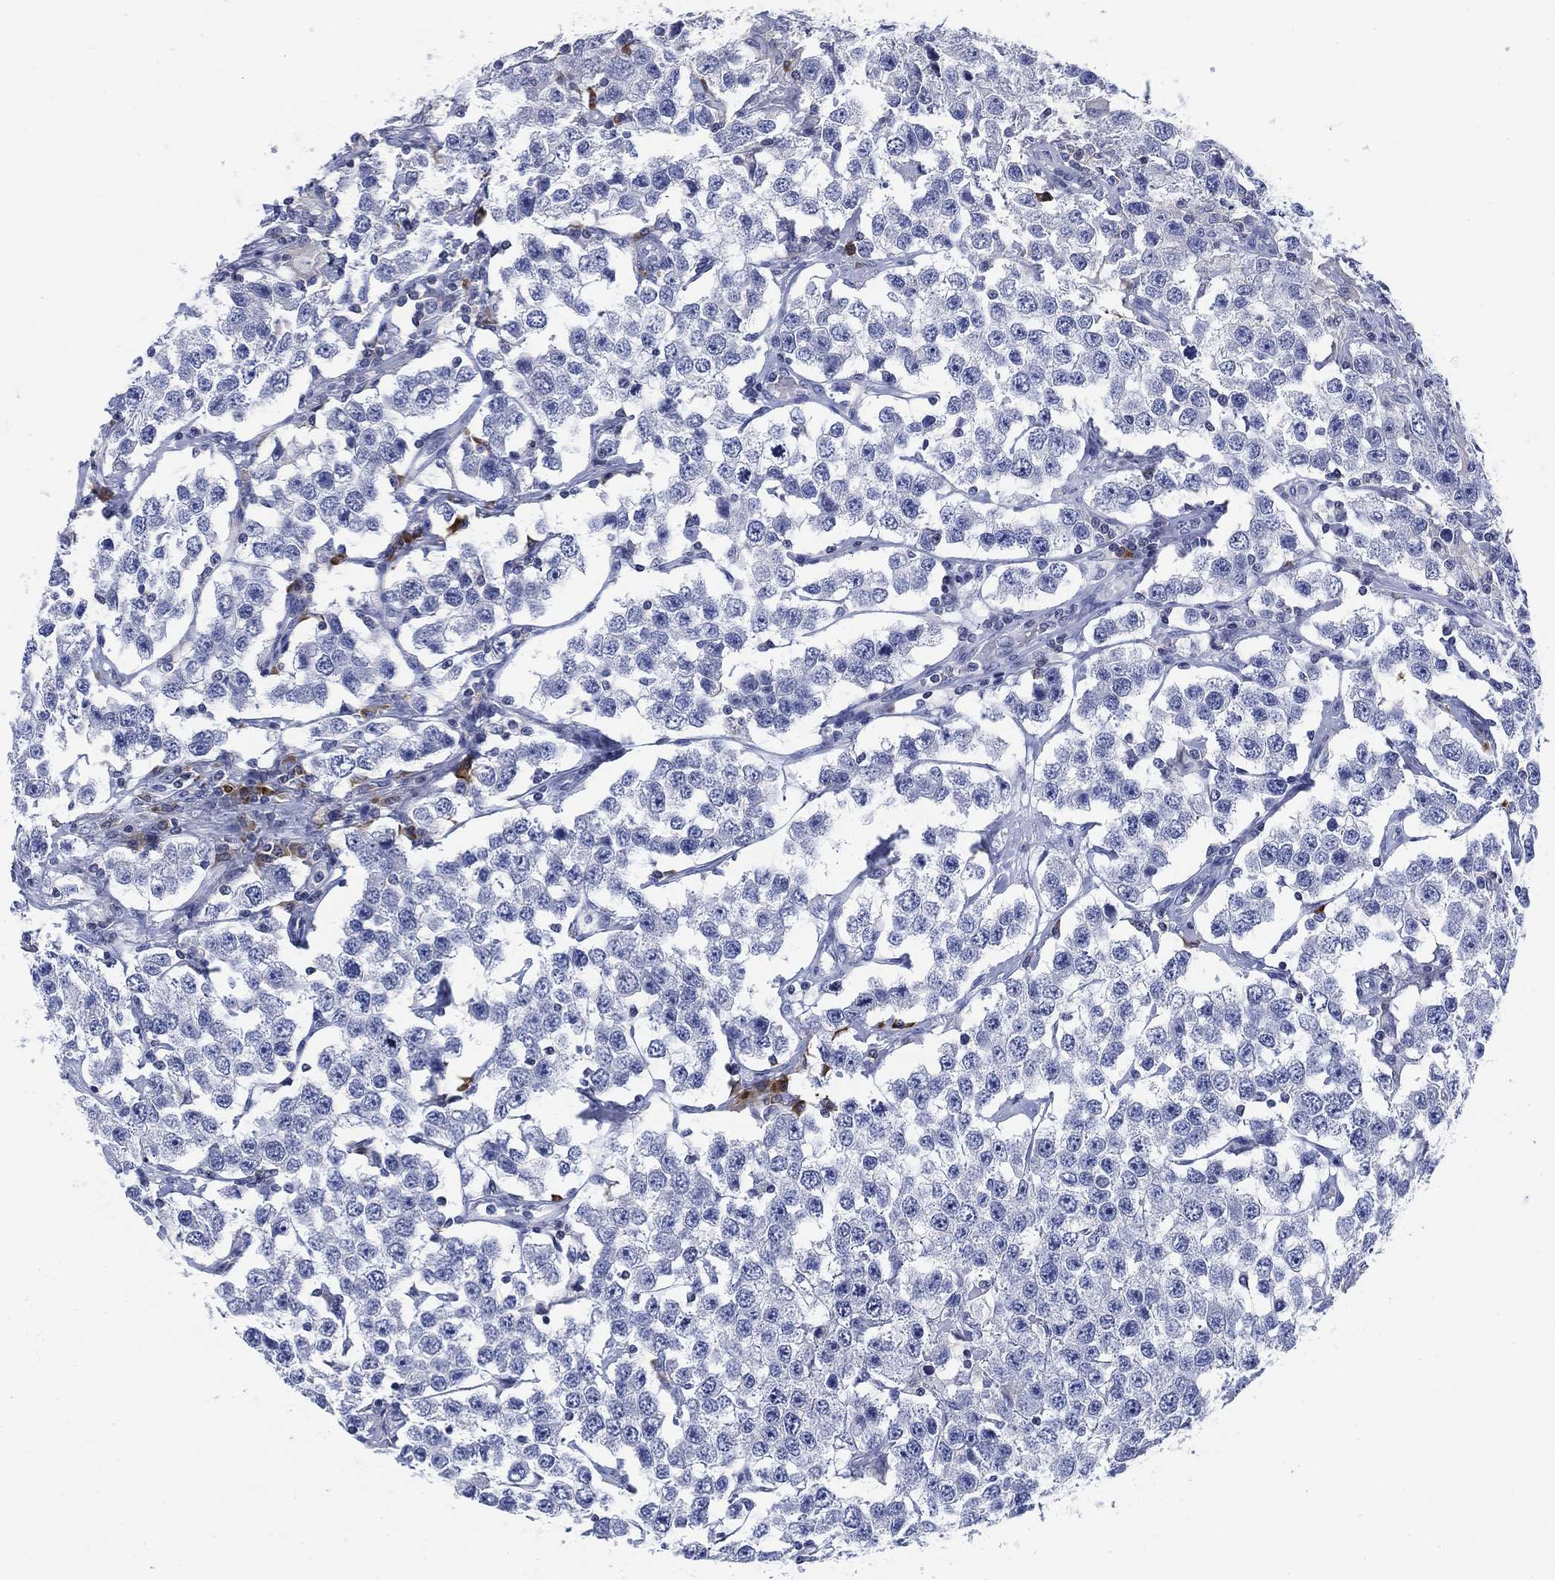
{"staining": {"intensity": "negative", "quantity": "none", "location": "none"}, "tissue": "testis cancer", "cell_type": "Tumor cells", "image_type": "cancer", "snomed": [{"axis": "morphology", "description": "Seminoma, NOS"}, {"axis": "topography", "description": "Testis"}], "caption": "Histopathology image shows no protein expression in tumor cells of seminoma (testis) tissue.", "gene": "FYB1", "patient": {"sex": "male", "age": 52}}